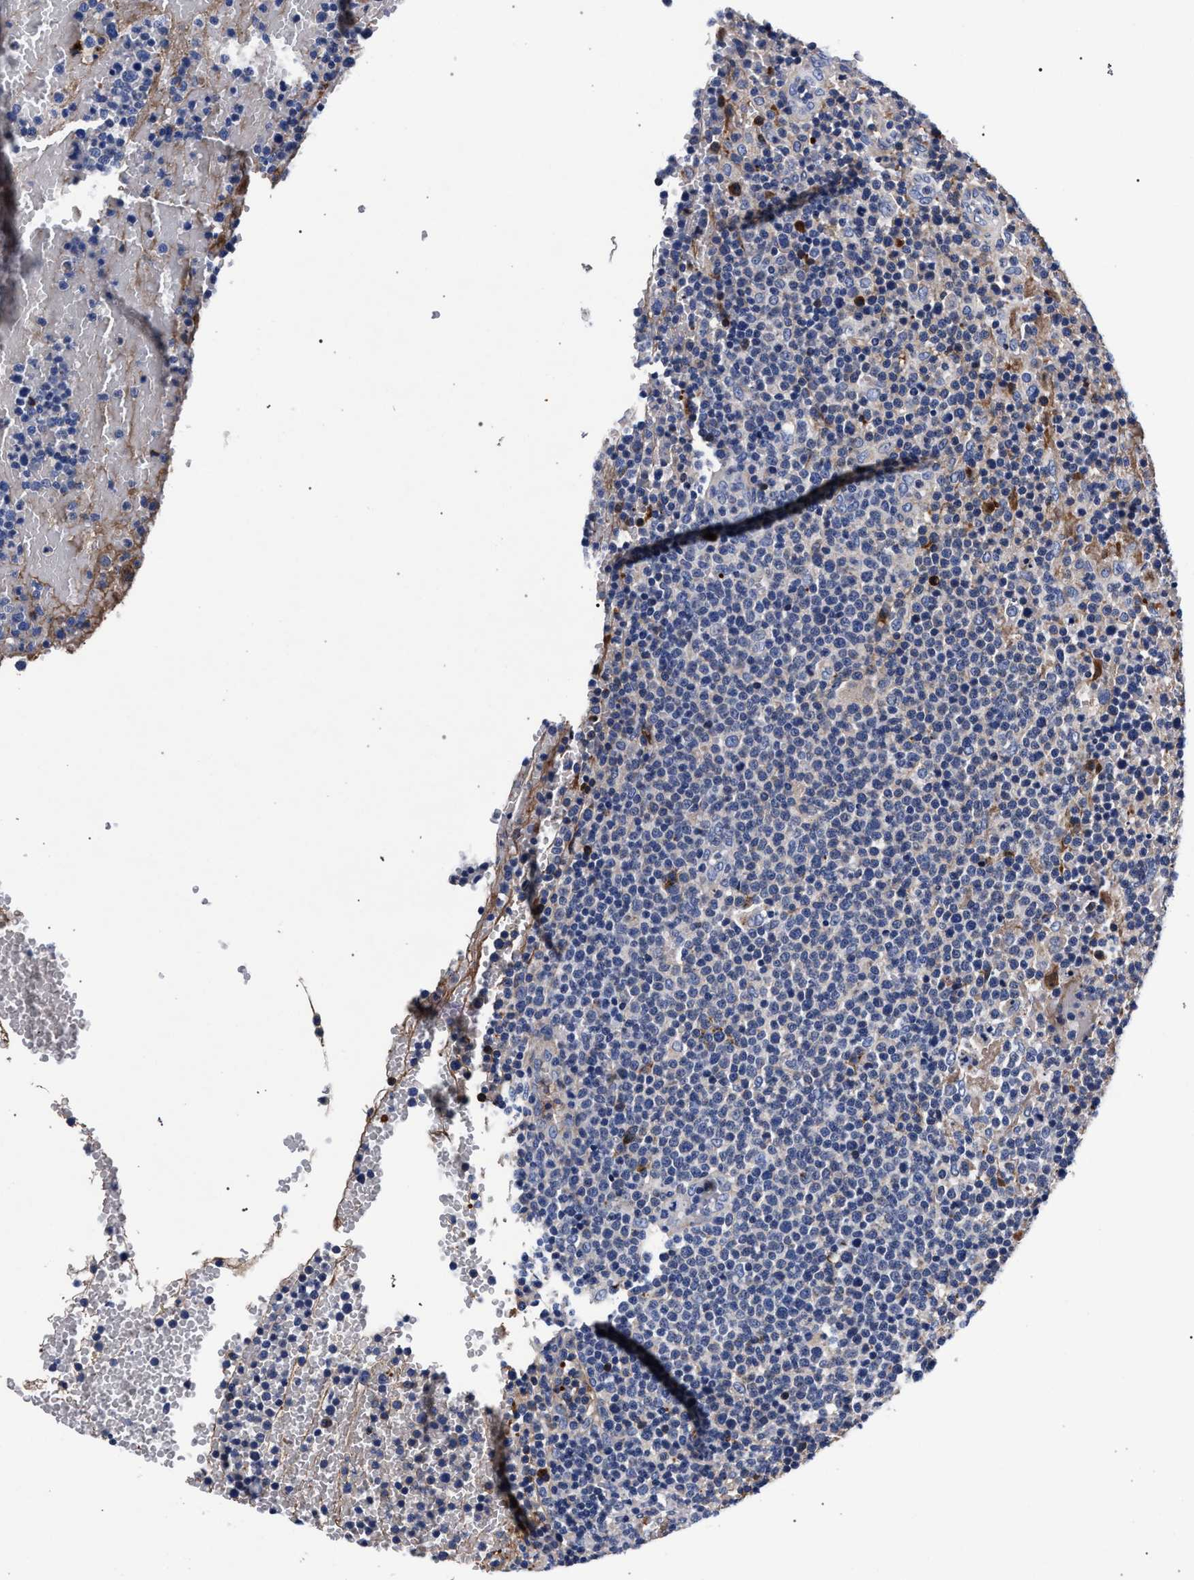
{"staining": {"intensity": "negative", "quantity": "none", "location": "none"}, "tissue": "lymphoma", "cell_type": "Tumor cells", "image_type": "cancer", "snomed": [{"axis": "morphology", "description": "Malignant lymphoma, non-Hodgkin's type, High grade"}, {"axis": "topography", "description": "Lymph node"}], "caption": "A photomicrograph of high-grade malignant lymphoma, non-Hodgkin's type stained for a protein reveals no brown staining in tumor cells. (DAB (3,3'-diaminobenzidine) immunohistochemistry (IHC), high magnification).", "gene": "ACOX1", "patient": {"sex": "male", "age": 61}}